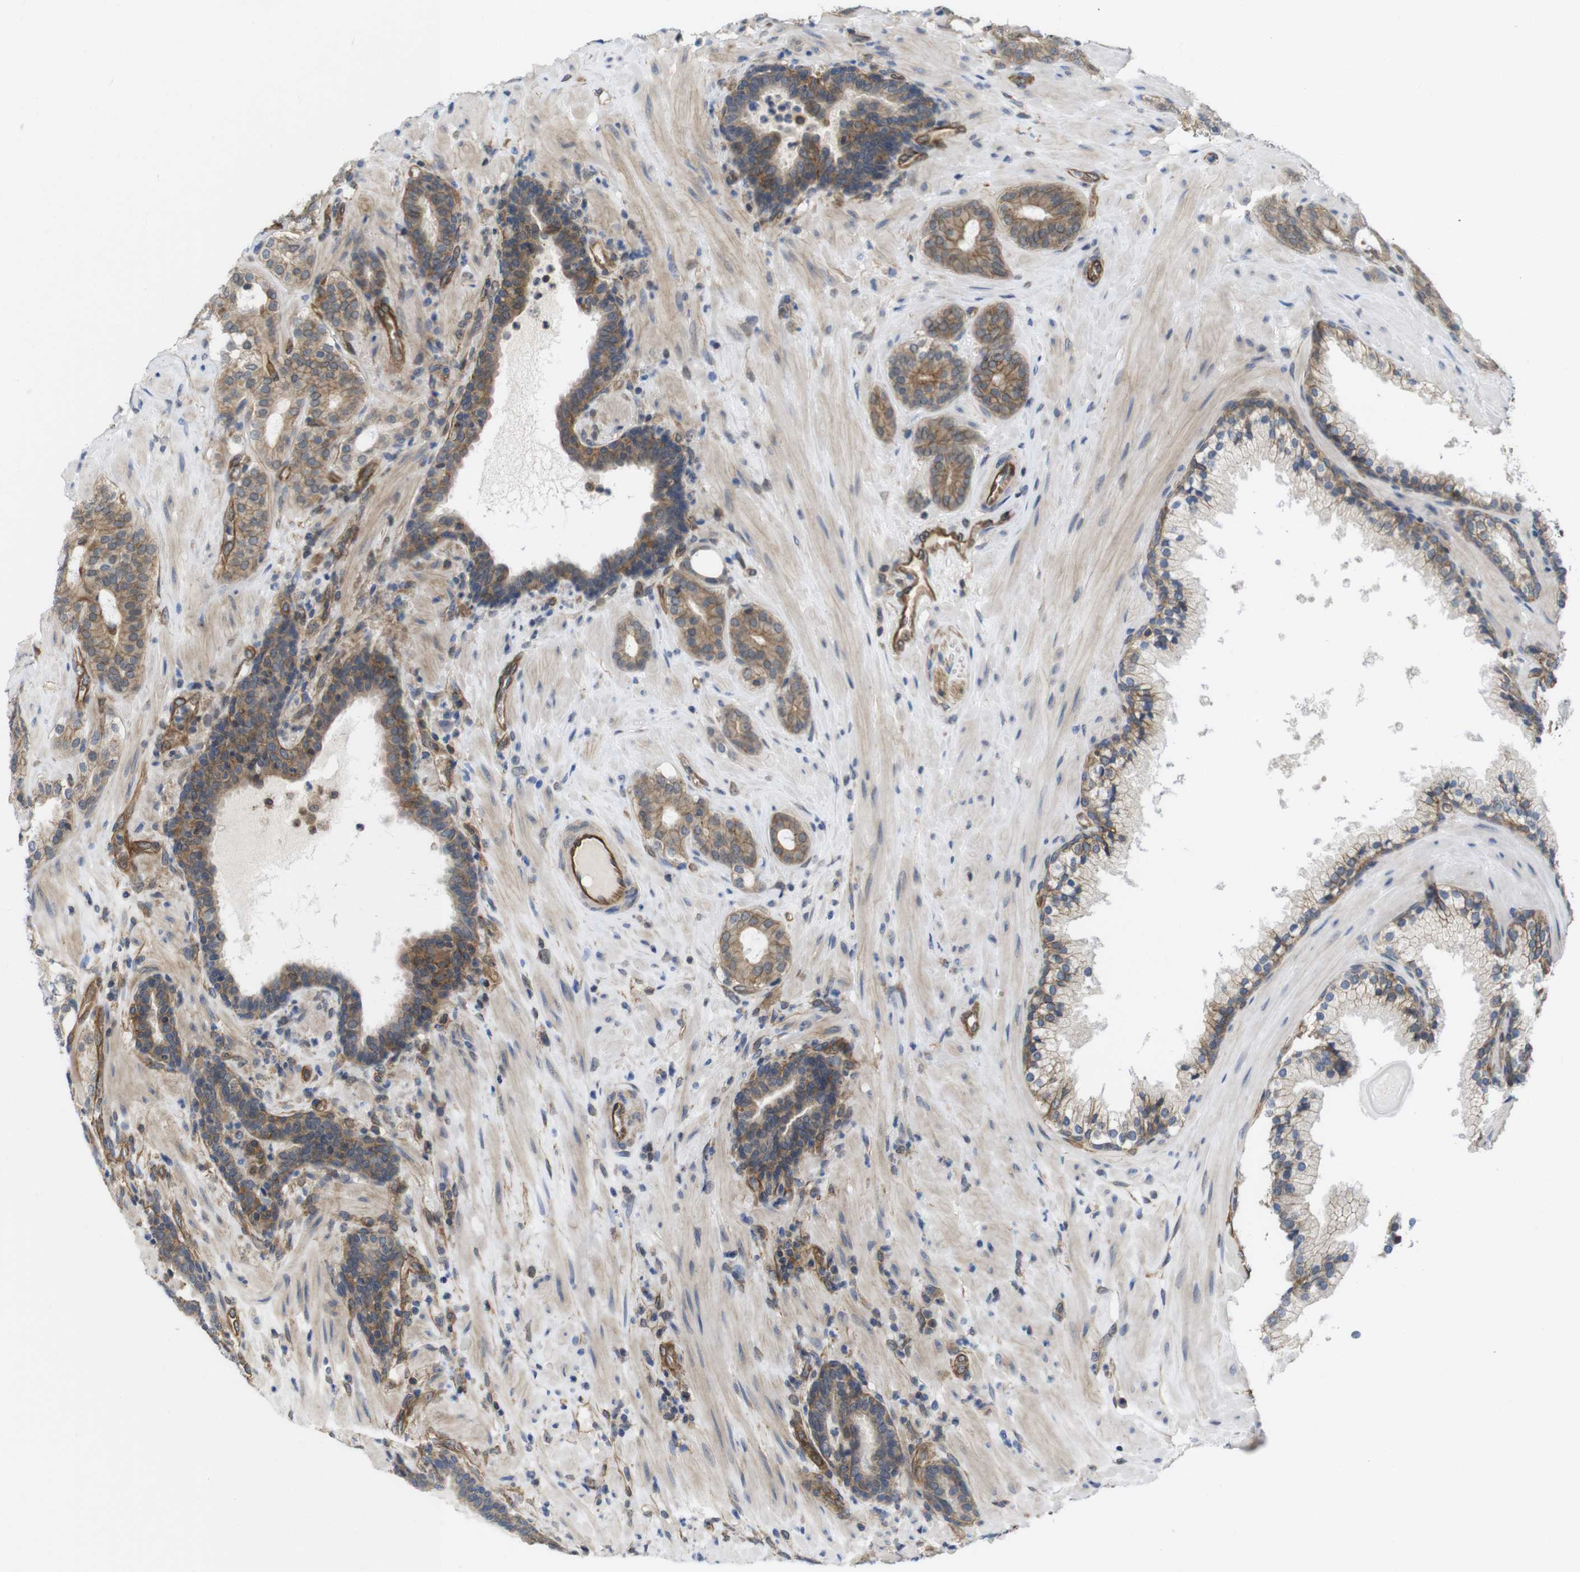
{"staining": {"intensity": "moderate", "quantity": ">75%", "location": "cytoplasmic/membranous"}, "tissue": "prostate cancer", "cell_type": "Tumor cells", "image_type": "cancer", "snomed": [{"axis": "morphology", "description": "Adenocarcinoma, Low grade"}, {"axis": "topography", "description": "Prostate"}], "caption": "Prostate cancer (low-grade adenocarcinoma) was stained to show a protein in brown. There is medium levels of moderate cytoplasmic/membranous expression in approximately >75% of tumor cells.", "gene": "ZDHHC5", "patient": {"sex": "male", "age": 63}}